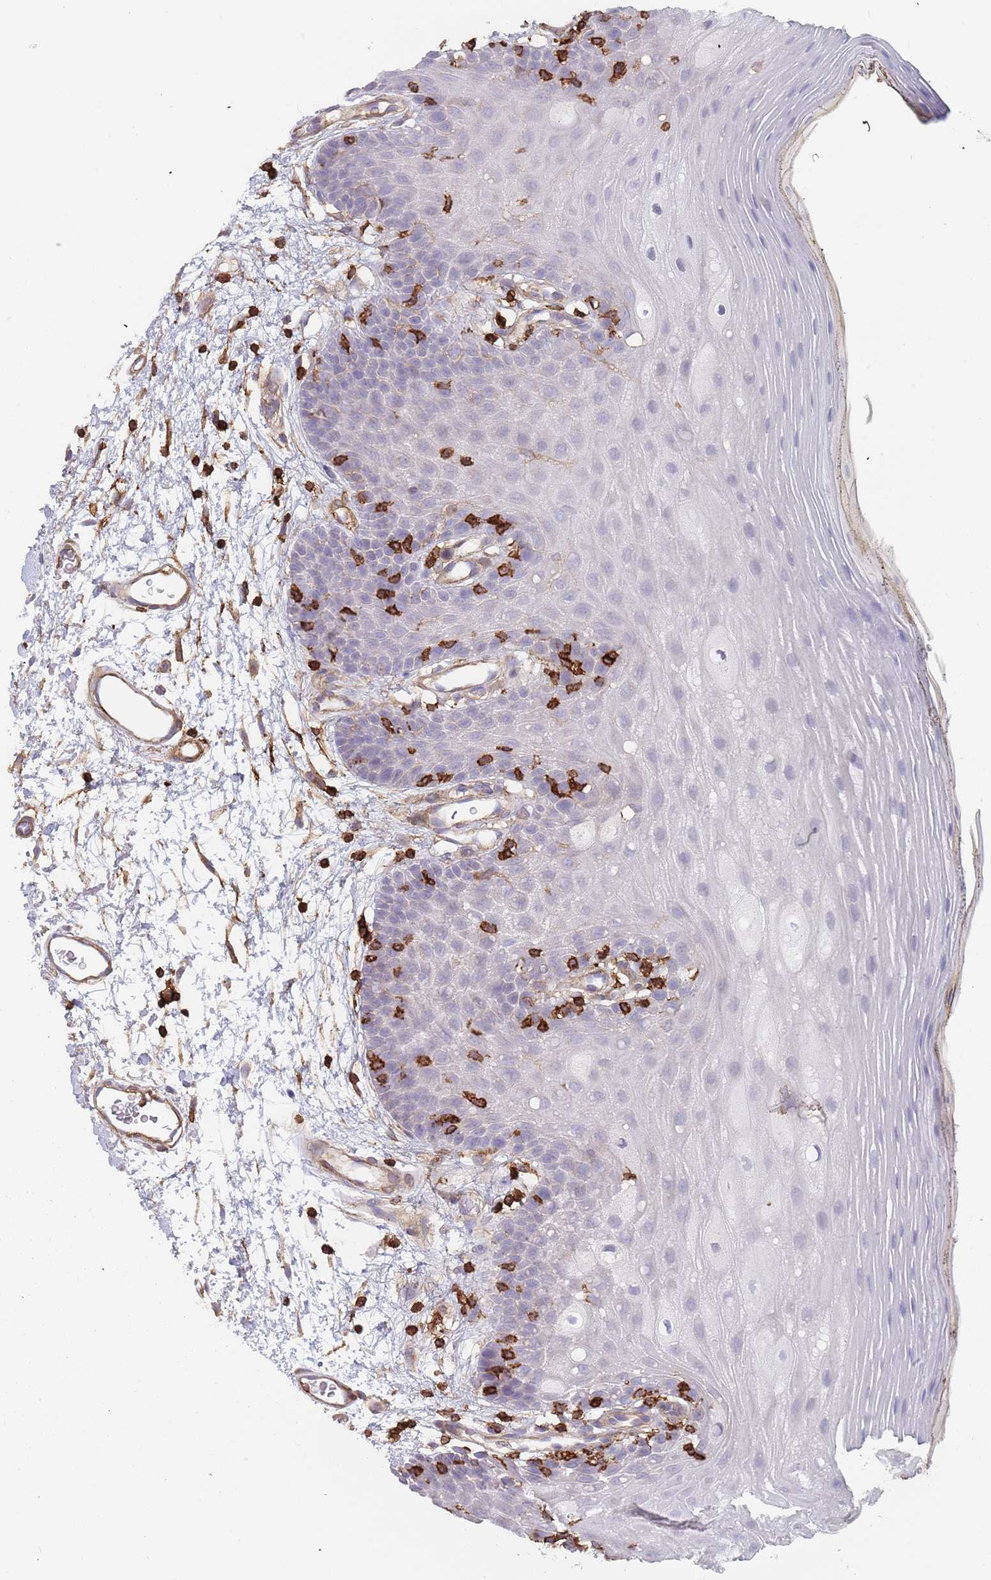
{"staining": {"intensity": "negative", "quantity": "none", "location": "none"}, "tissue": "oral mucosa", "cell_type": "Squamous epithelial cells", "image_type": "normal", "snomed": [{"axis": "morphology", "description": "Normal tissue, NOS"}, {"axis": "topography", "description": "Oral tissue"}, {"axis": "topography", "description": "Tounge, NOS"}], "caption": "Immunohistochemistry histopathology image of normal oral mucosa: human oral mucosa stained with DAB shows no significant protein positivity in squamous epithelial cells.", "gene": "RNF144A", "patient": {"sex": "female", "age": 81}}